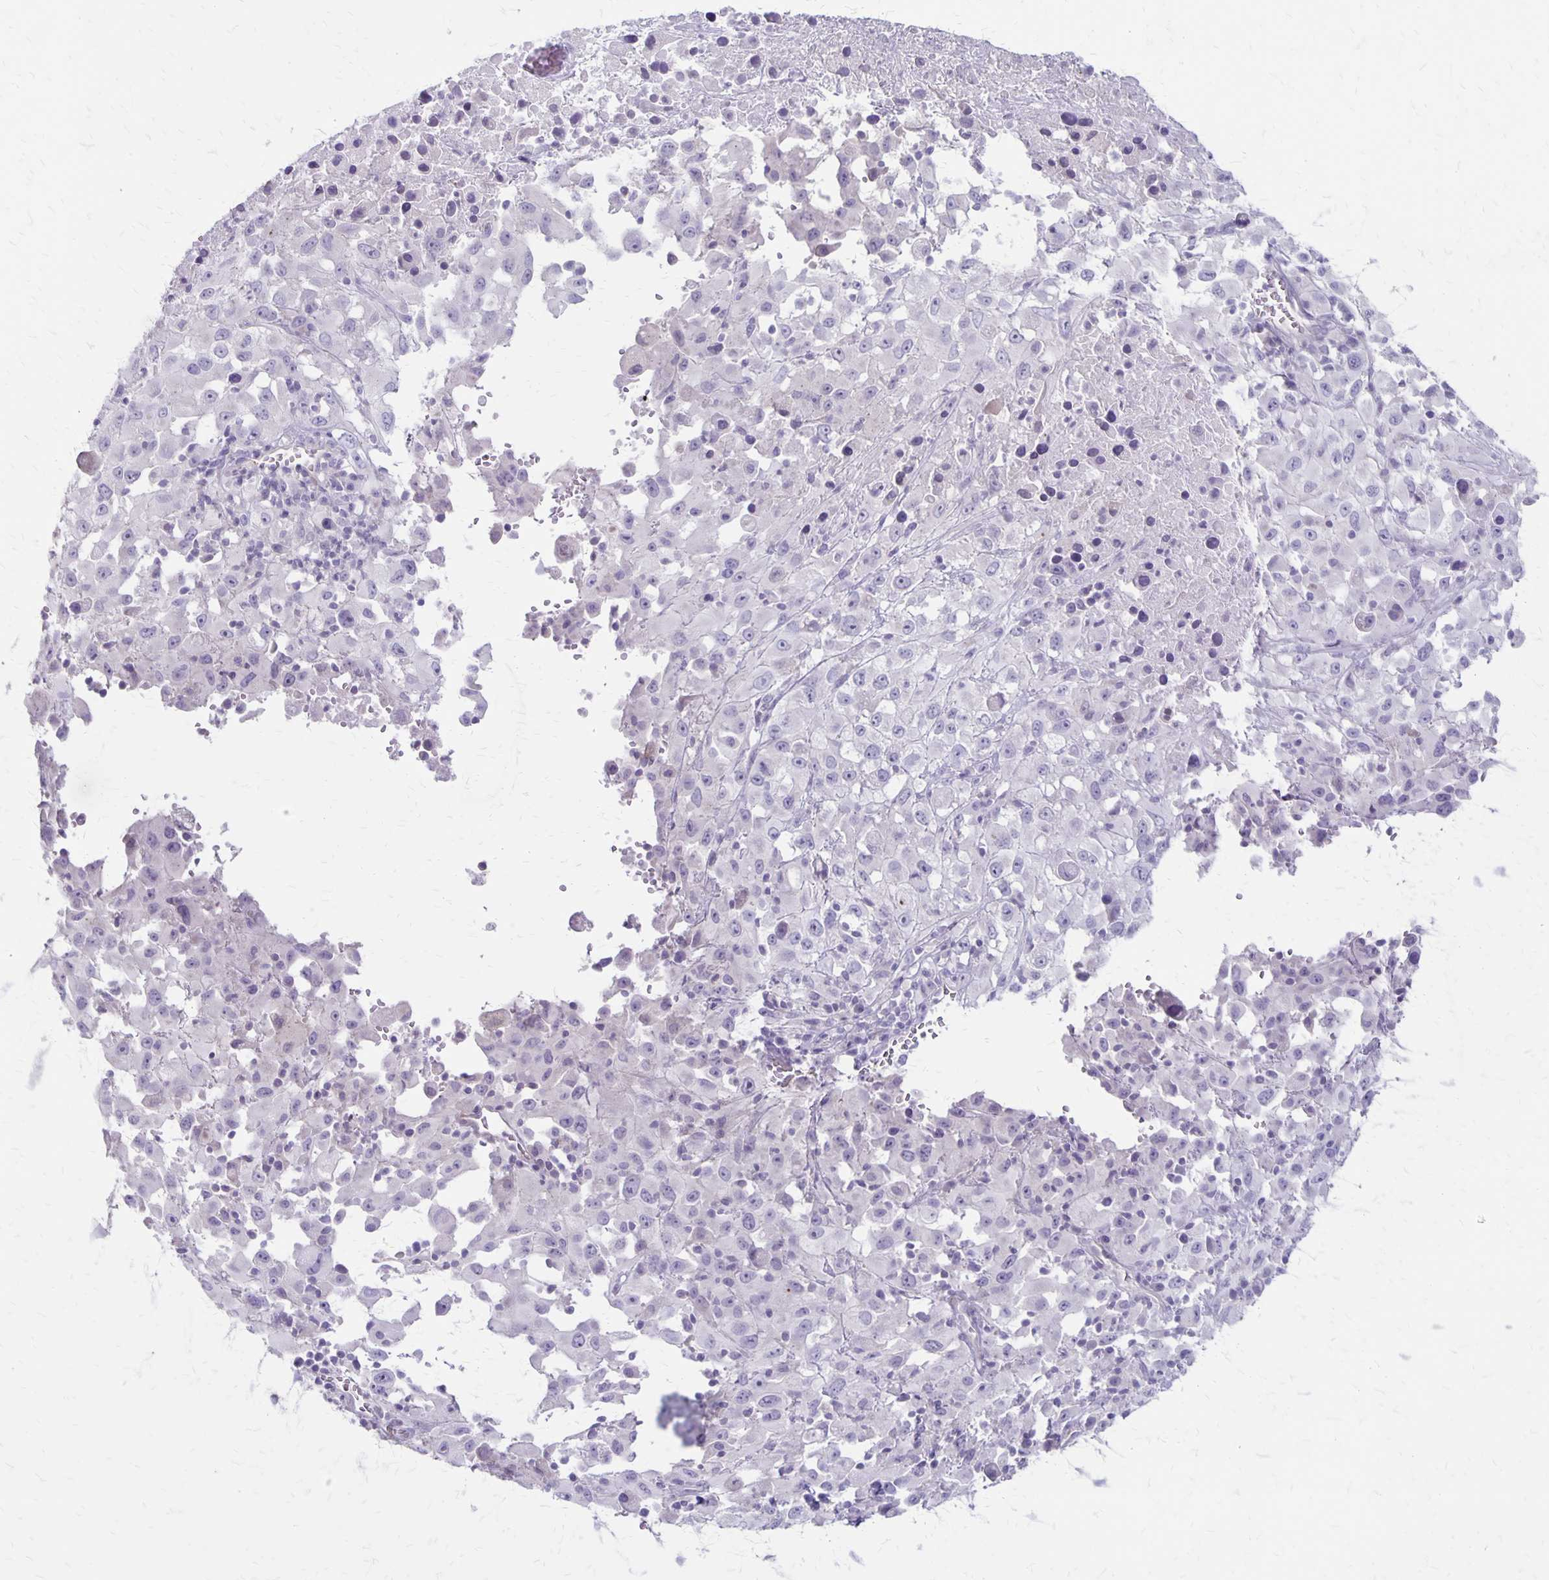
{"staining": {"intensity": "negative", "quantity": "none", "location": "none"}, "tissue": "melanoma", "cell_type": "Tumor cells", "image_type": "cancer", "snomed": [{"axis": "morphology", "description": "Malignant melanoma, Metastatic site"}, {"axis": "topography", "description": "Soft tissue"}], "caption": "Immunohistochemistry (IHC) of melanoma exhibits no positivity in tumor cells.", "gene": "HOMER1", "patient": {"sex": "male", "age": 50}}